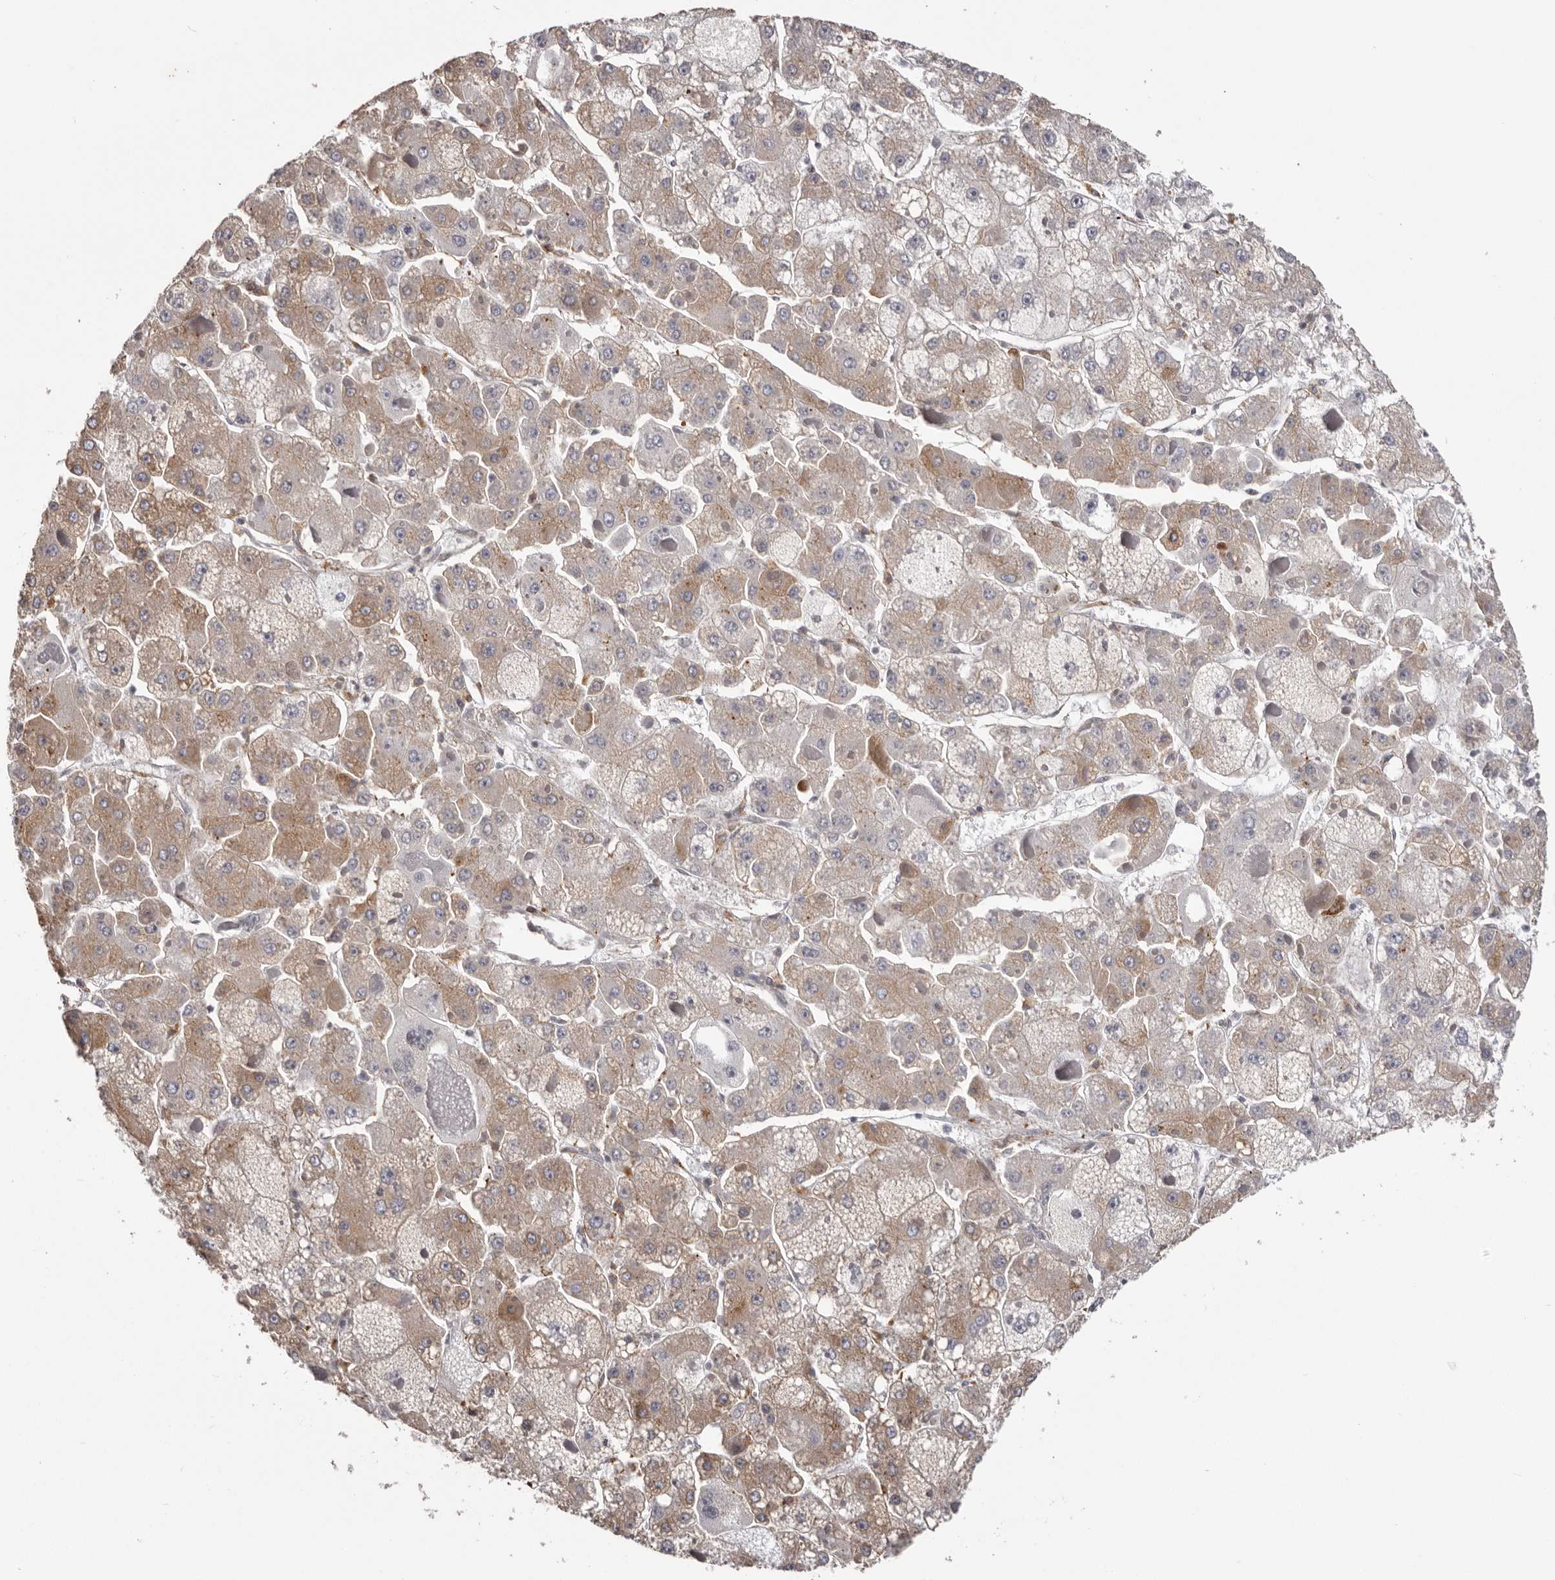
{"staining": {"intensity": "moderate", "quantity": ">75%", "location": "cytoplasmic/membranous"}, "tissue": "liver cancer", "cell_type": "Tumor cells", "image_type": "cancer", "snomed": [{"axis": "morphology", "description": "Carcinoma, Hepatocellular, NOS"}, {"axis": "topography", "description": "Liver"}], "caption": "Human liver cancer (hepatocellular carcinoma) stained with a protein marker demonstrates moderate staining in tumor cells.", "gene": "NUP43", "patient": {"sex": "female", "age": 73}}